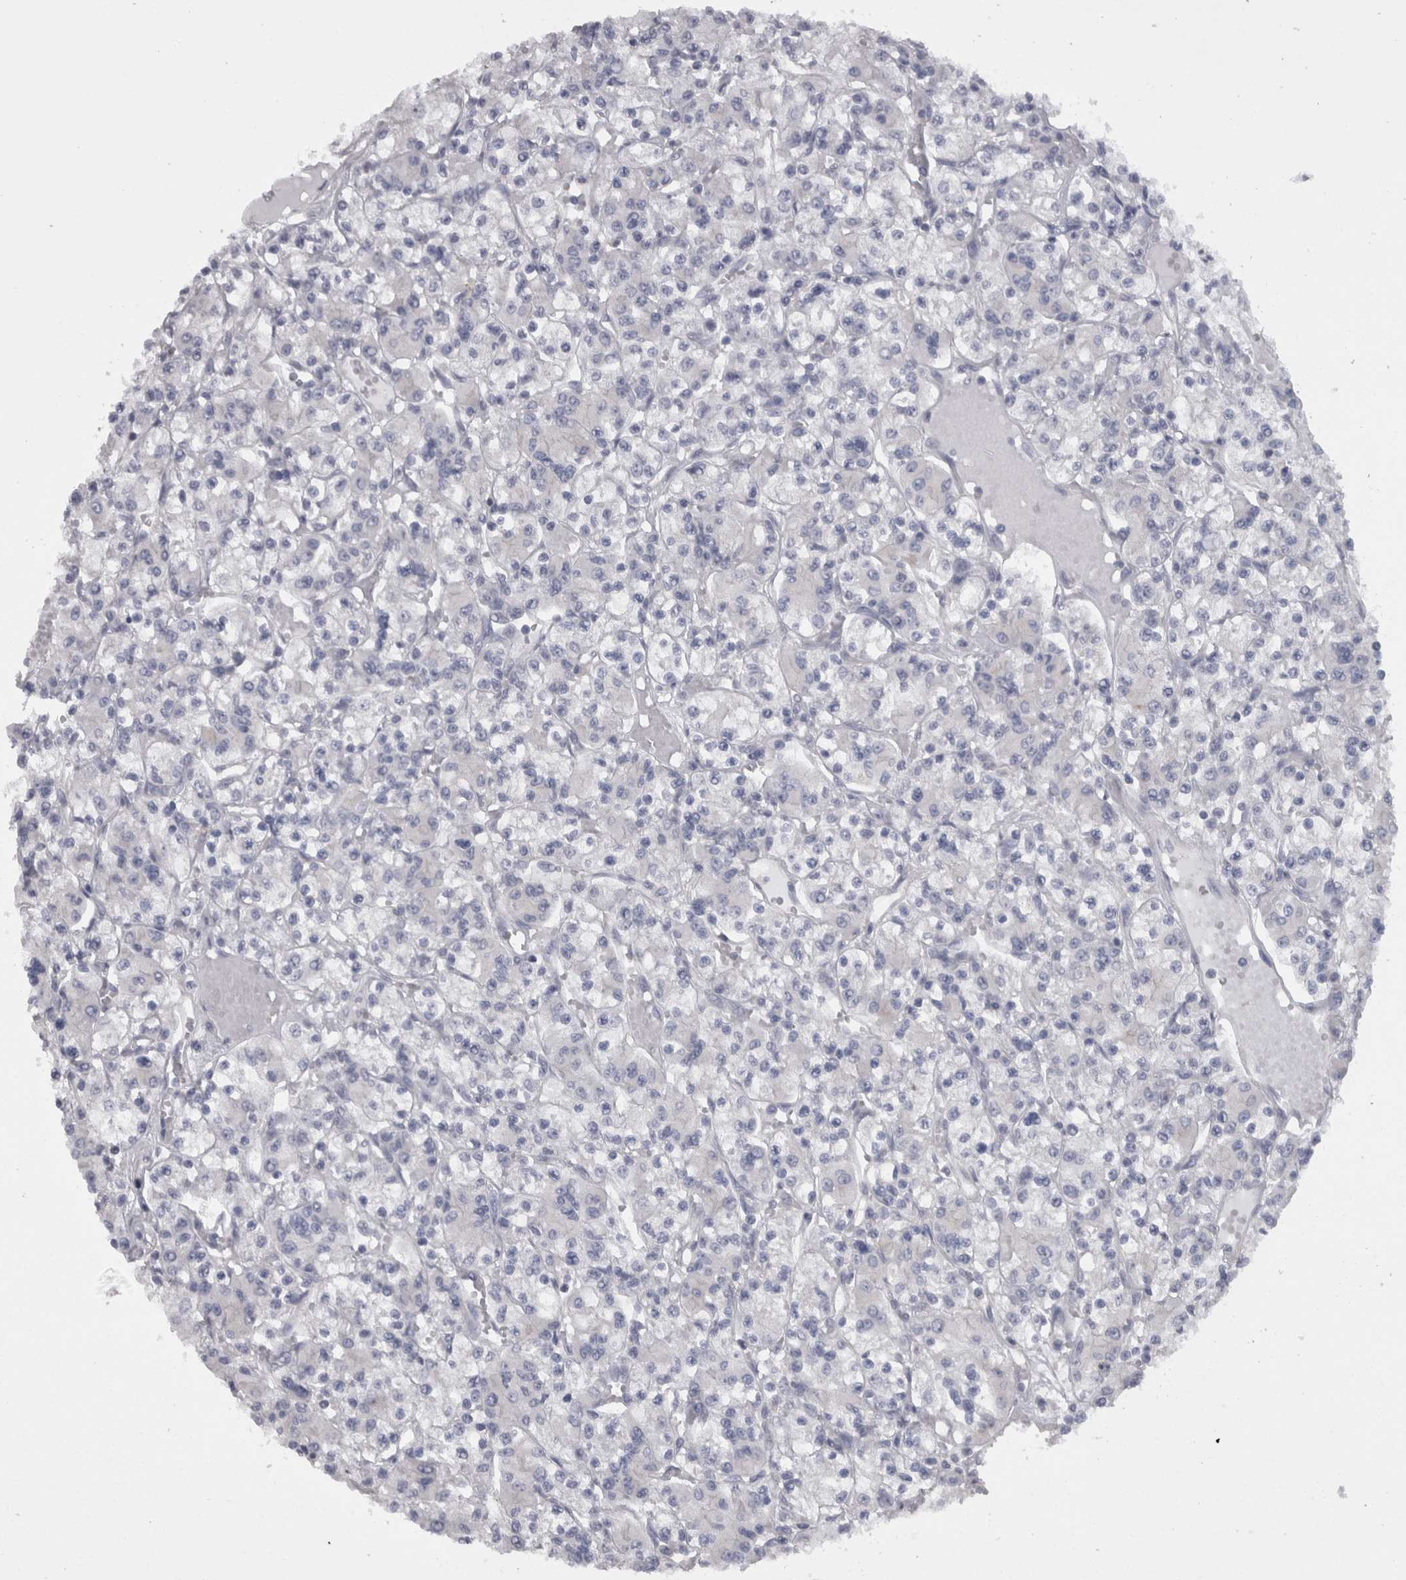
{"staining": {"intensity": "negative", "quantity": "none", "location": "none"}, "tissue": "renal cancer", "cell_type": "Tumor cells", "image_type": "cancer", "snomed": [{"axis": "morphology", "description": "Adenocarcinoma, NOS"}, {"axis": "topography", "description": "Kidney"}], "caption": "Image shows no significant protein positivity in tumor cells of renal cancer (adenocarcinoma).", "gene": "CAMK2D", "patient": {"sex": "female", "age": 59}}